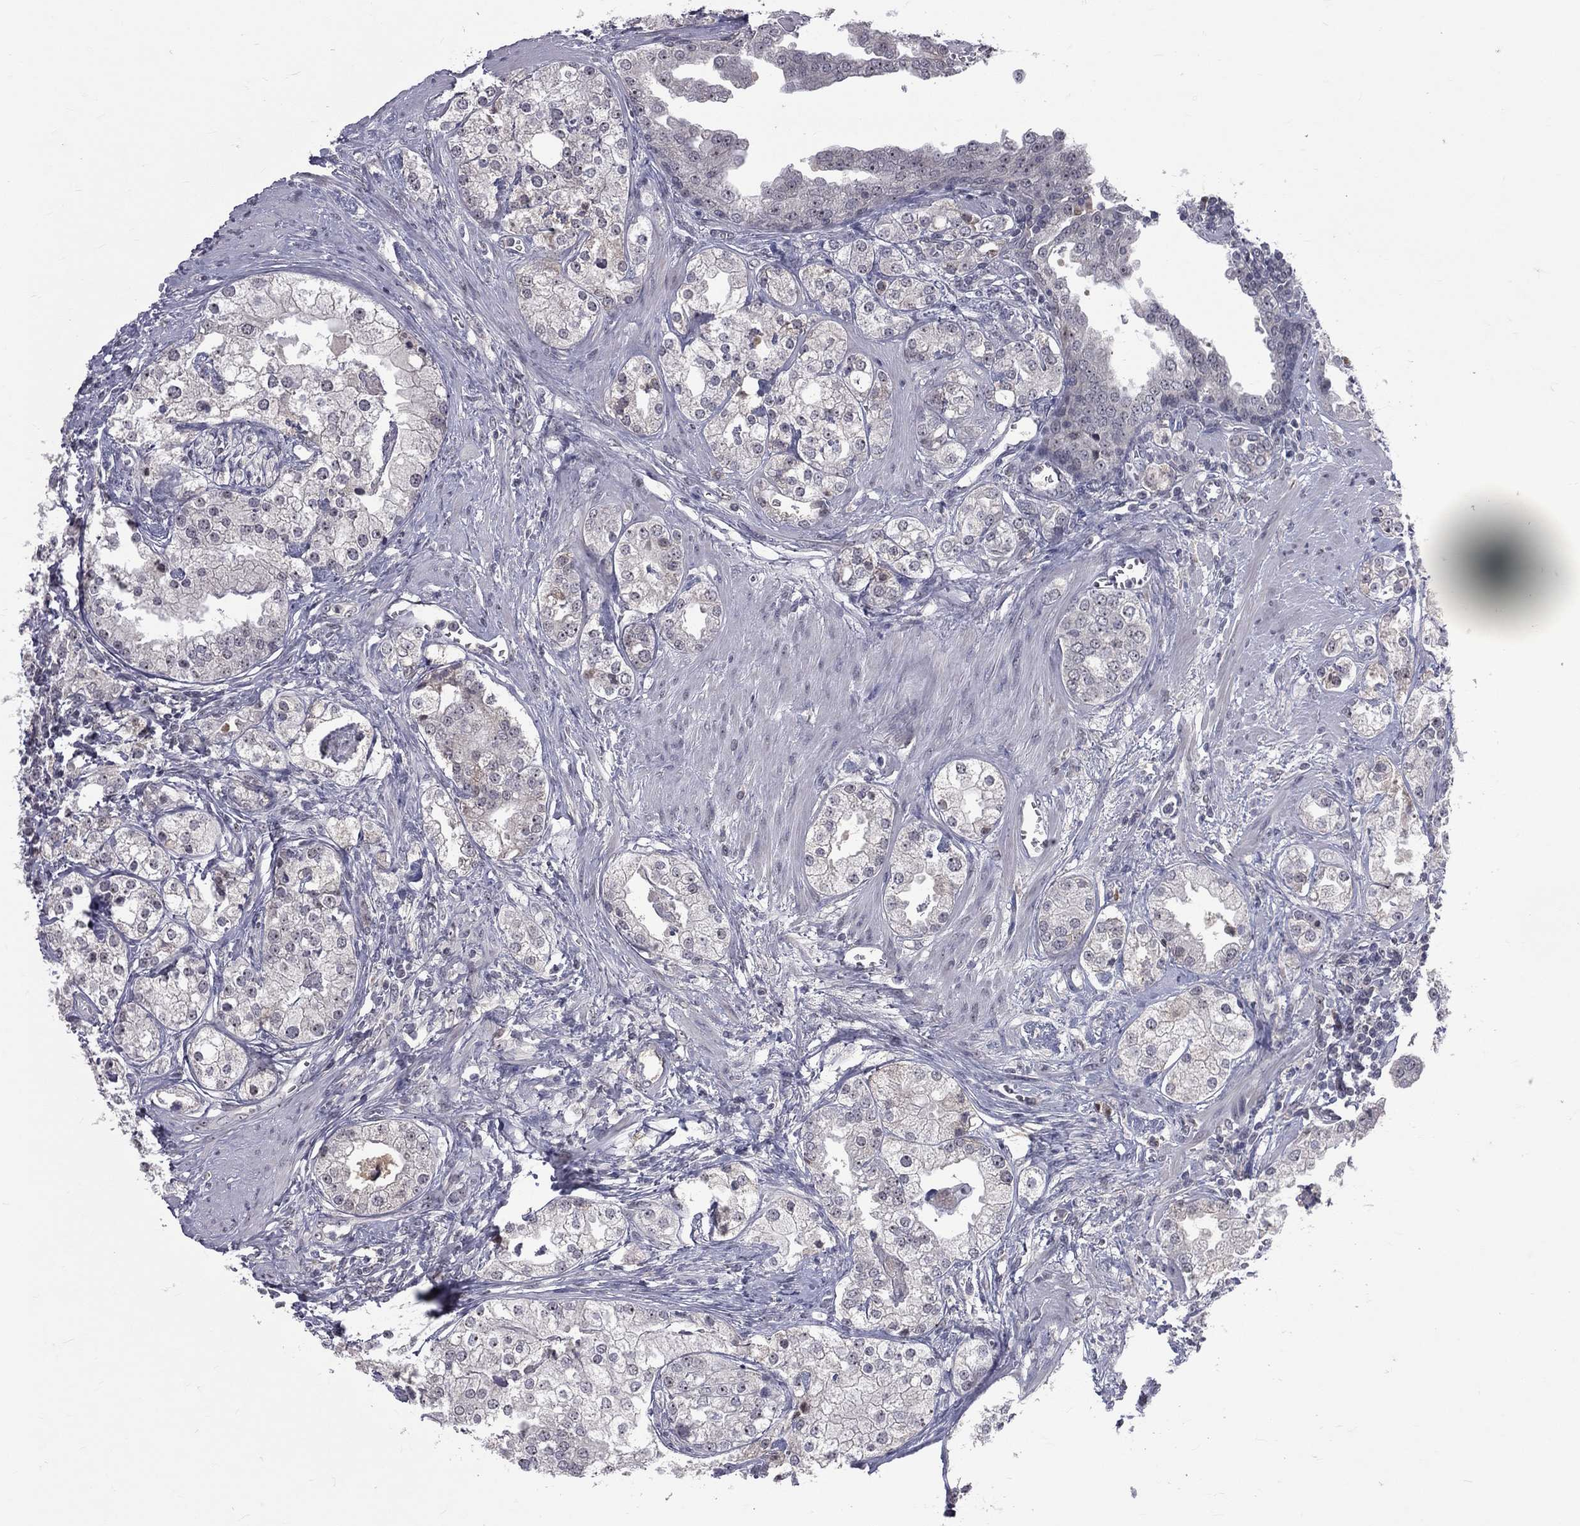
{"staining": {"intensity": "negative", "quantity": "none", "location": "none"}, "tissue": "prostate cancer", "cell_type": "Tumor cells", "image_type": "cancer", "snomed": [{"axis": "morphology", "description": "Adenocarcinoma, NOS"}, {"axis": "topography", "description": "Prostate and seminal vesicle, NOS"}, {"axis": "topography", "description": "Prostate"}], "caption": "The micrograph reveals no significant expression in tumor cells of adenocarcinoma (prostate).", "gene": "DSG4", "patient": {"sex": "male", "age": 62}}